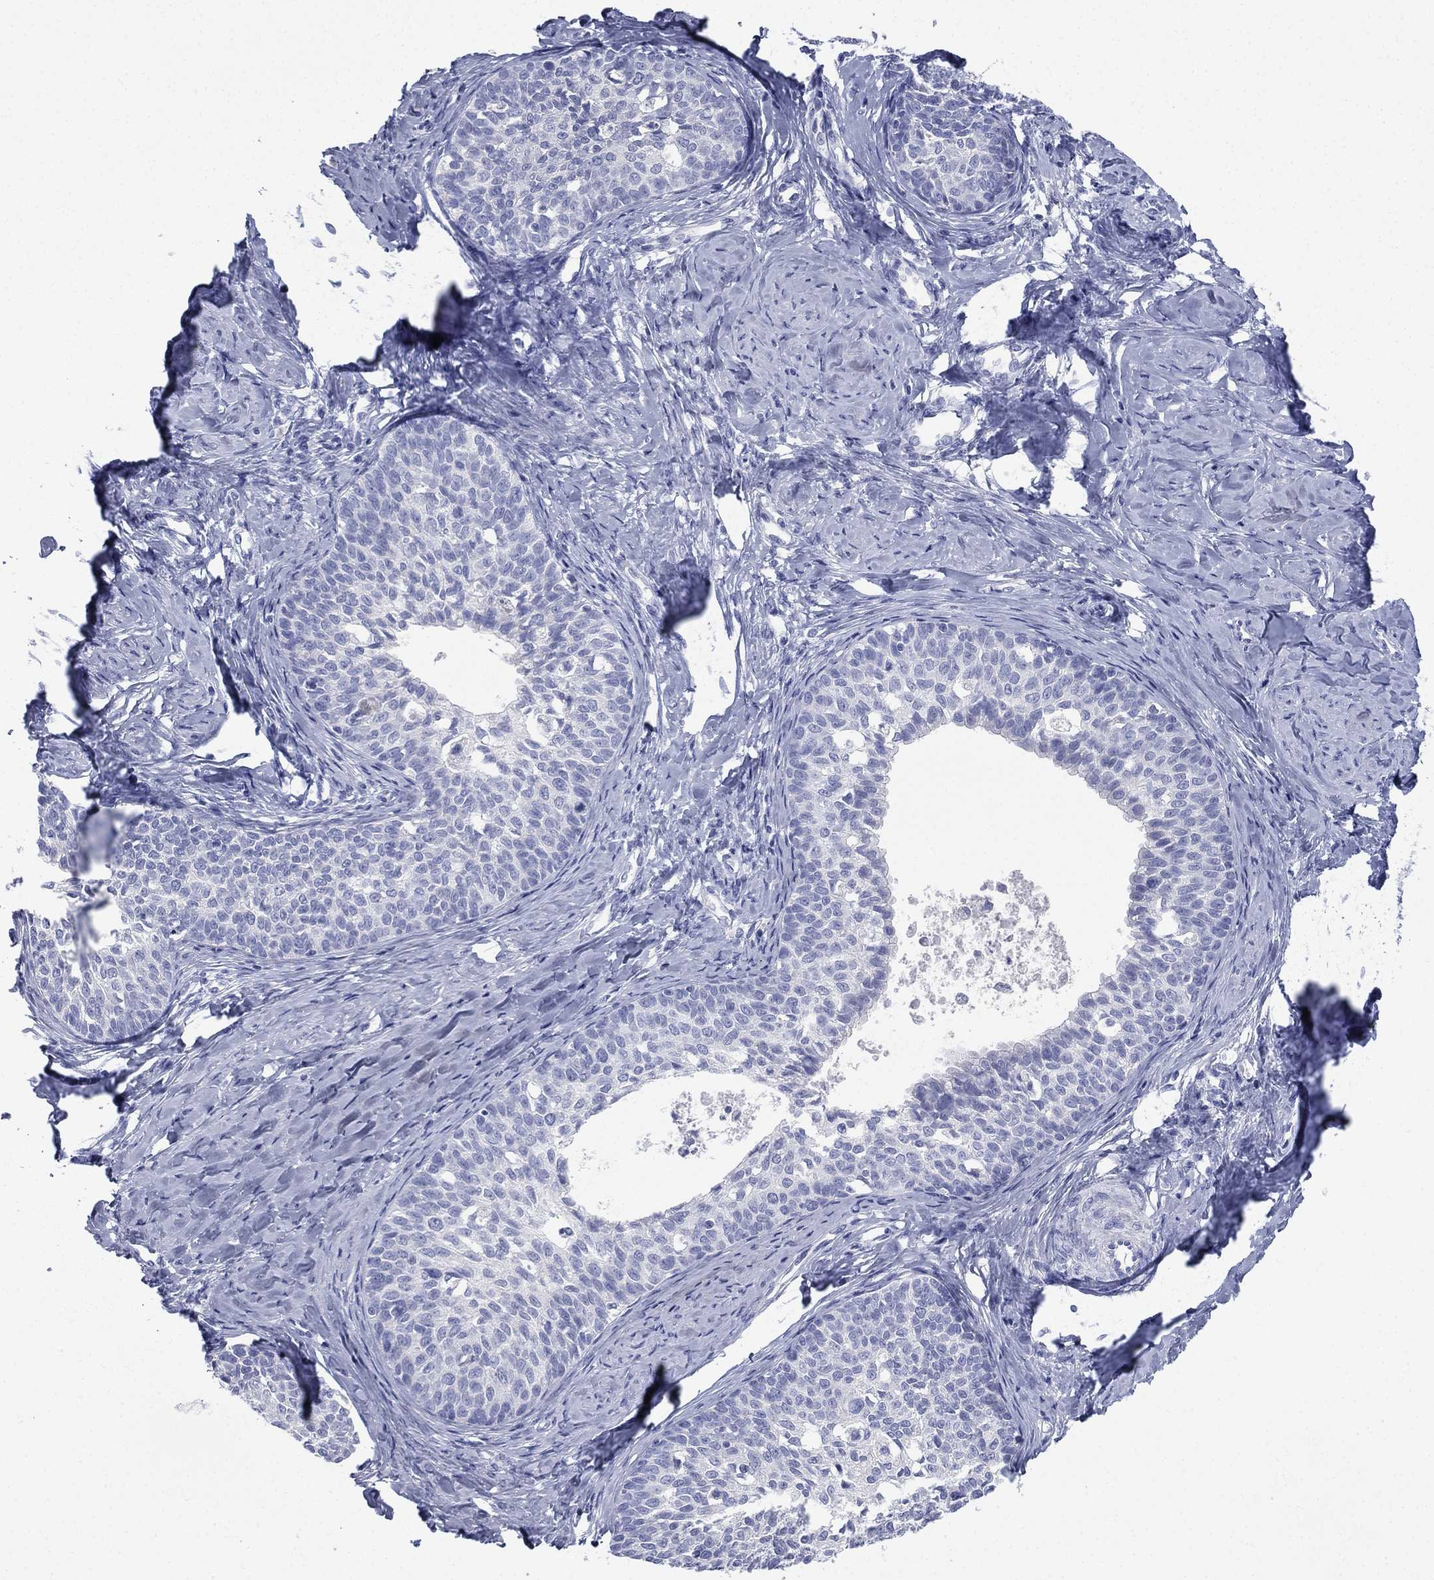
{"staining": {"intensity": "negative", "quantity": "none", "location": "none"}, "tissue": "cervical cancer", "cell_type": "Tumor cells", "image_type": "cancer", "snomed": [{"axis": "morphology", "description": "Squamous cell carcinoma, NOS"}, {"axis": "topography", "description": "Cervix"}], "caption": "Human squamous cell carcinoma (cervical) stained for a protein using immunohistochemistry displays no positivity in tumor cells.", "gene": "FCER2", "patient": {"sex": "female", "age": 51}}